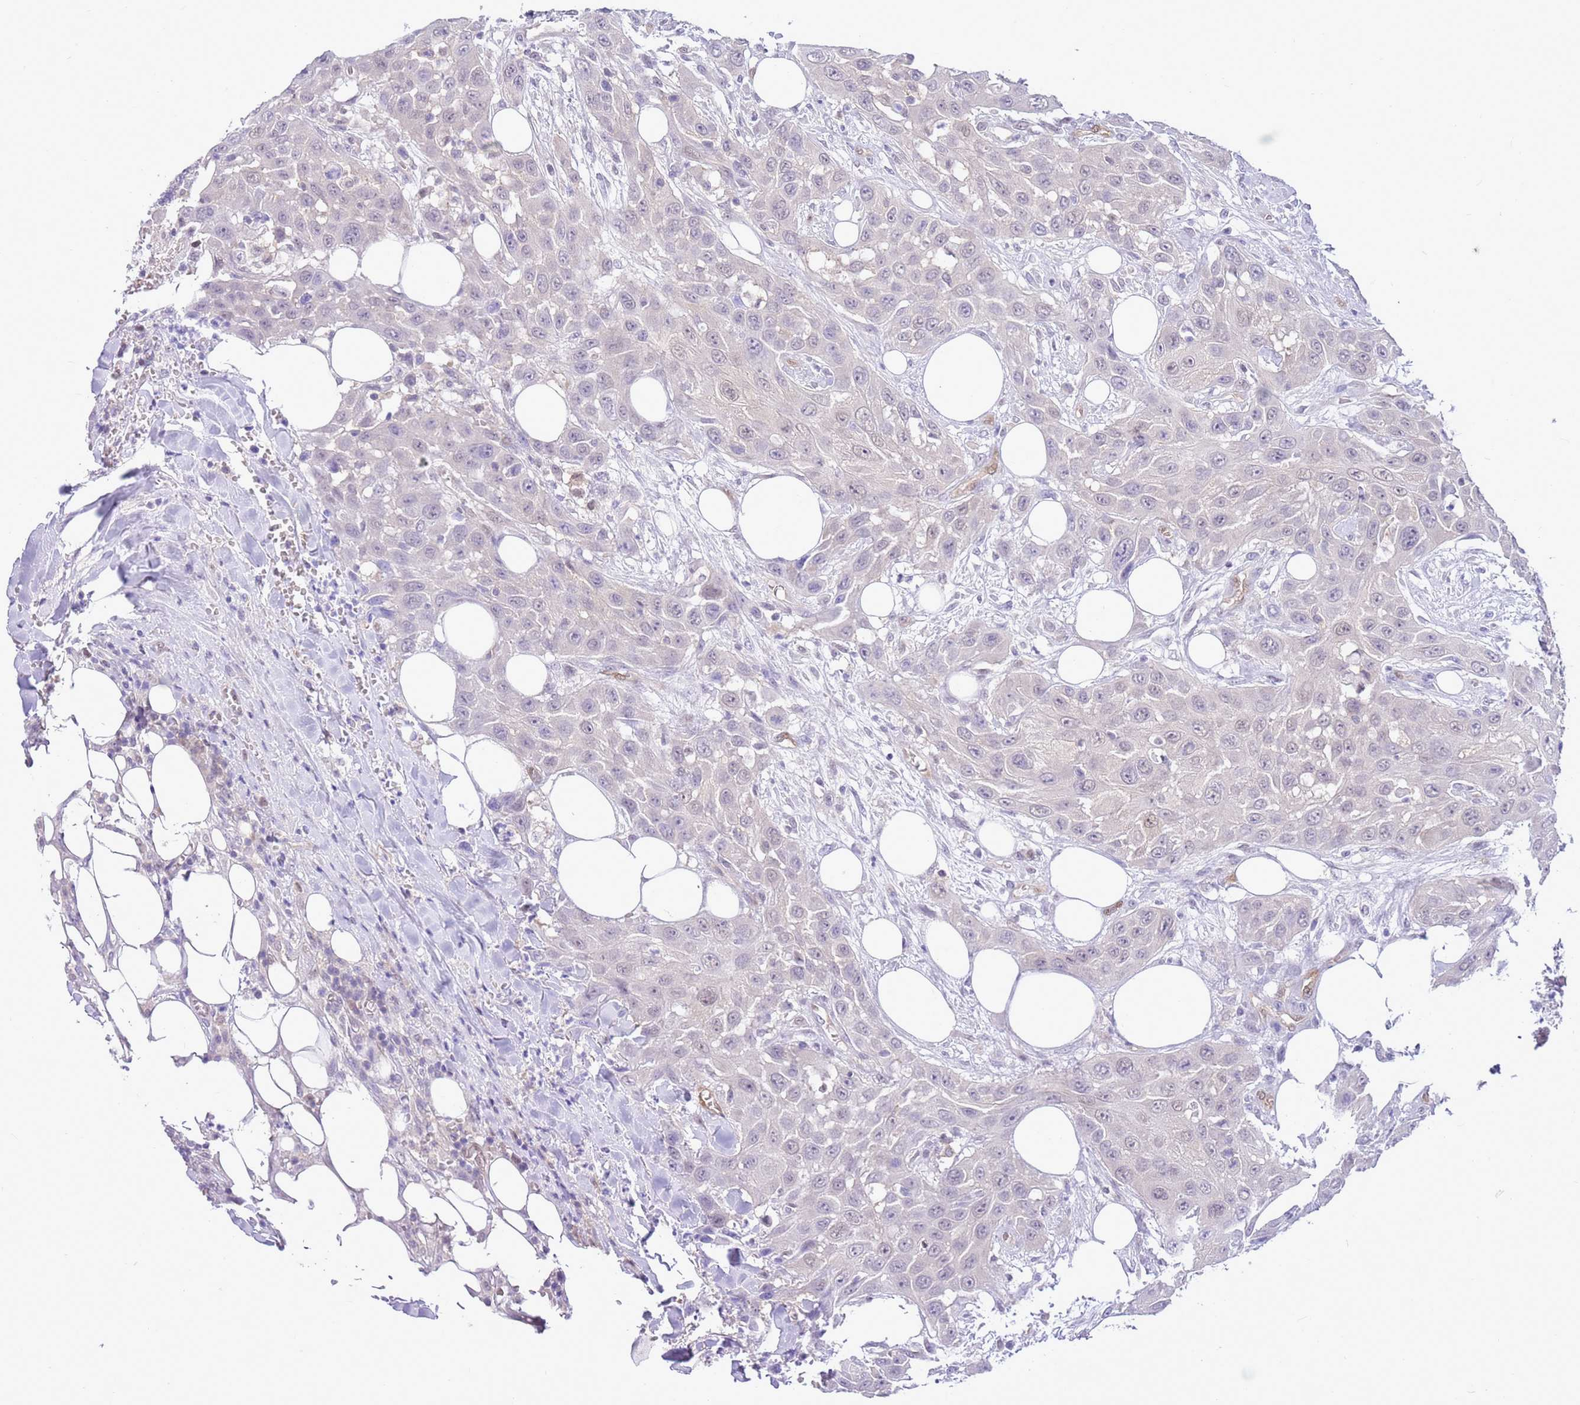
{"staining": {"intensity": "negative", "quantity": "none", "location": "none"}, "tissue": "head and neck cancer", "cell_type": "Tumor cells", "image_type": "cancer", "snomed": [{"axis": "morphology", "description": "Squamous cell carcinoma, NOS"}, {"axis": "topography", "description": "Head-Neck"}], "caption": "High power microscopy histopathology image of an immunohistochemistry (IHC) image of head and neck cancer (squamous cell carcinoma), revealing no significant staining in tumor cells.", "gene": "DDI2", "patient": {"sex": "male", "age": 81}}